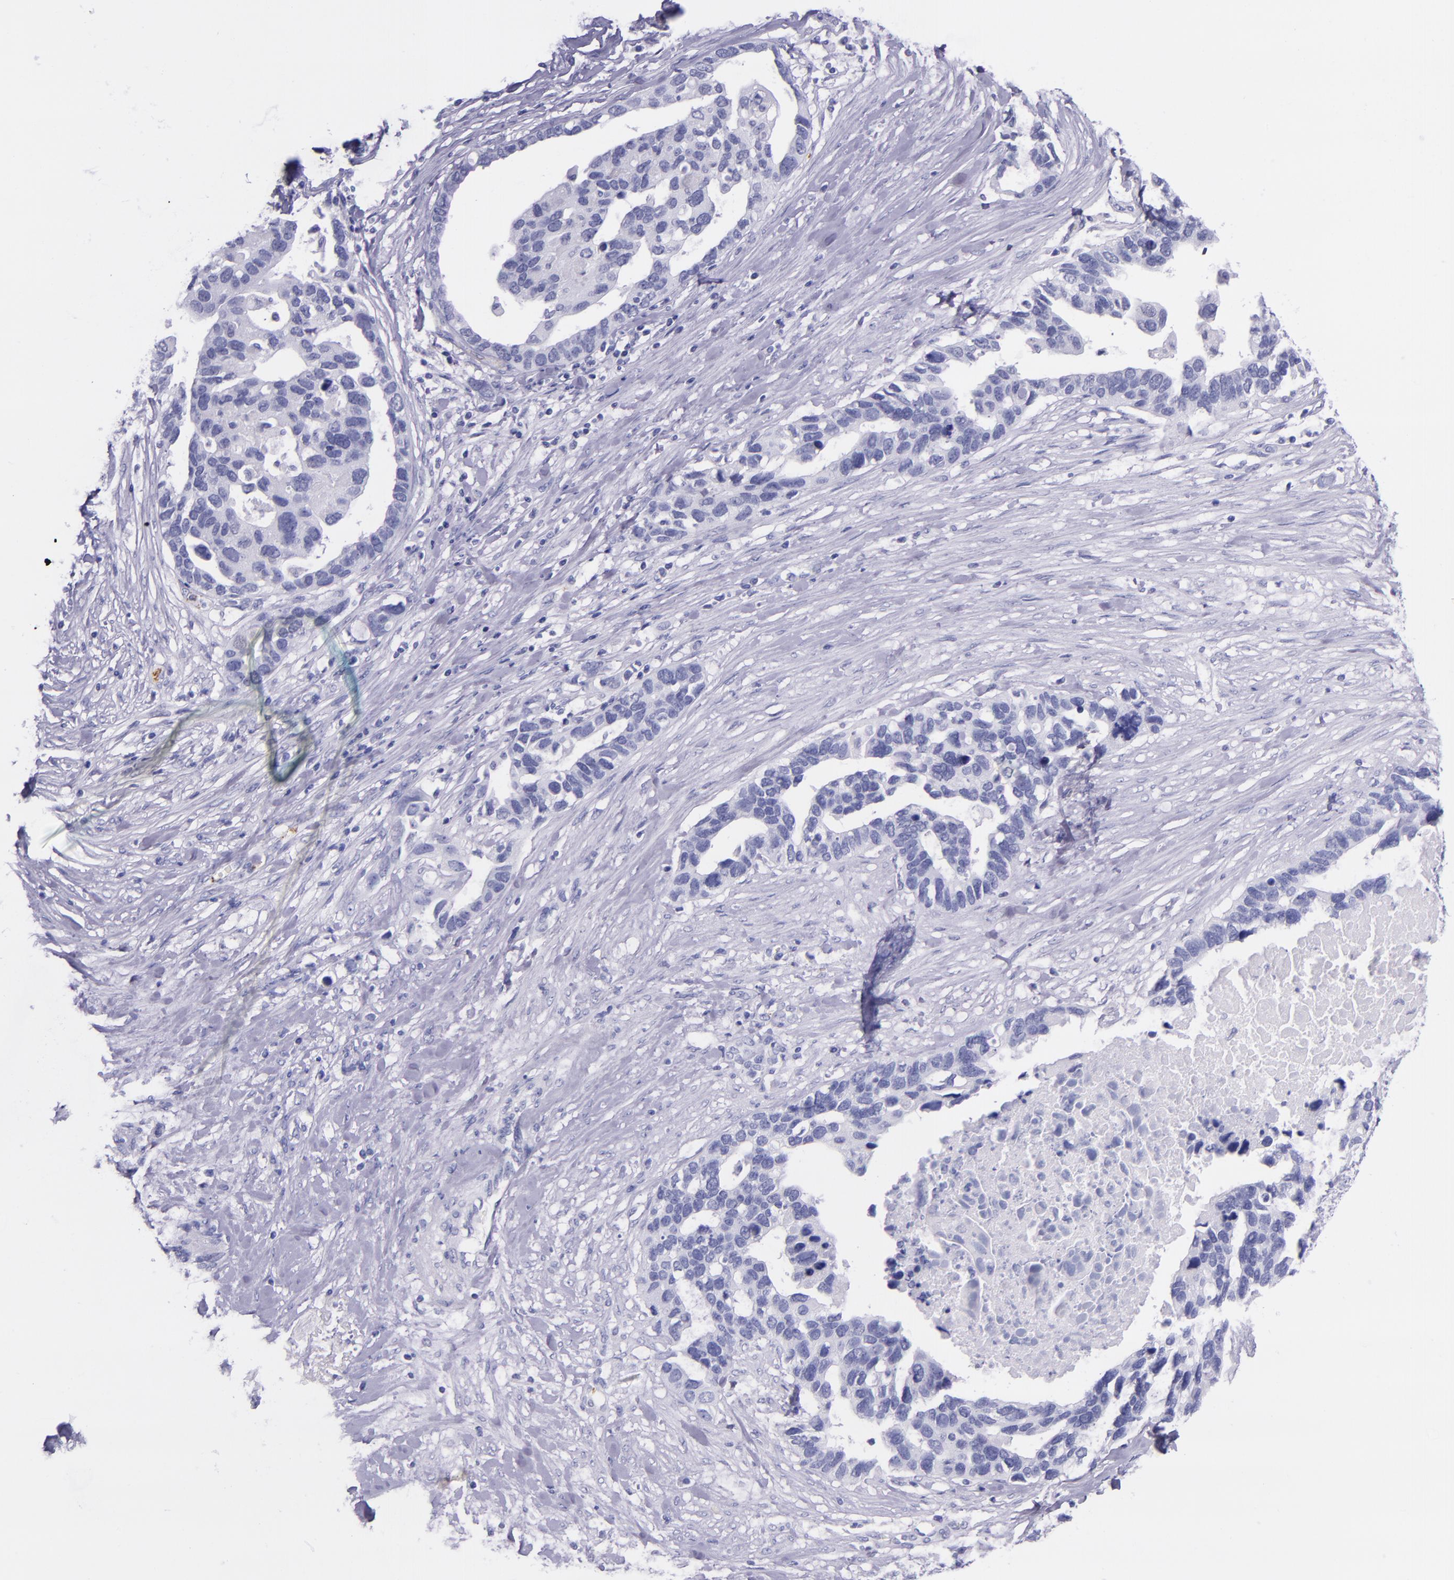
{"staining": {"intensity": "negative", "quantity": "none", "location": "none"}, "tissue": "ovarian cancer", "cell_type": "Tumor cells", "image_type": "cancer", "snomed": [{"axis": "morphology", "description": "Cystadenocarcinoma, serous, NOS"}, {"axis": "topography", "description": "Ovary"}], "caption": "Tumor cells show no significant protein staining in ovarian cancer (serous cystadenocarcinoma).", "gene": "SELE", "patient": {"sex": "female", "age": 54}}